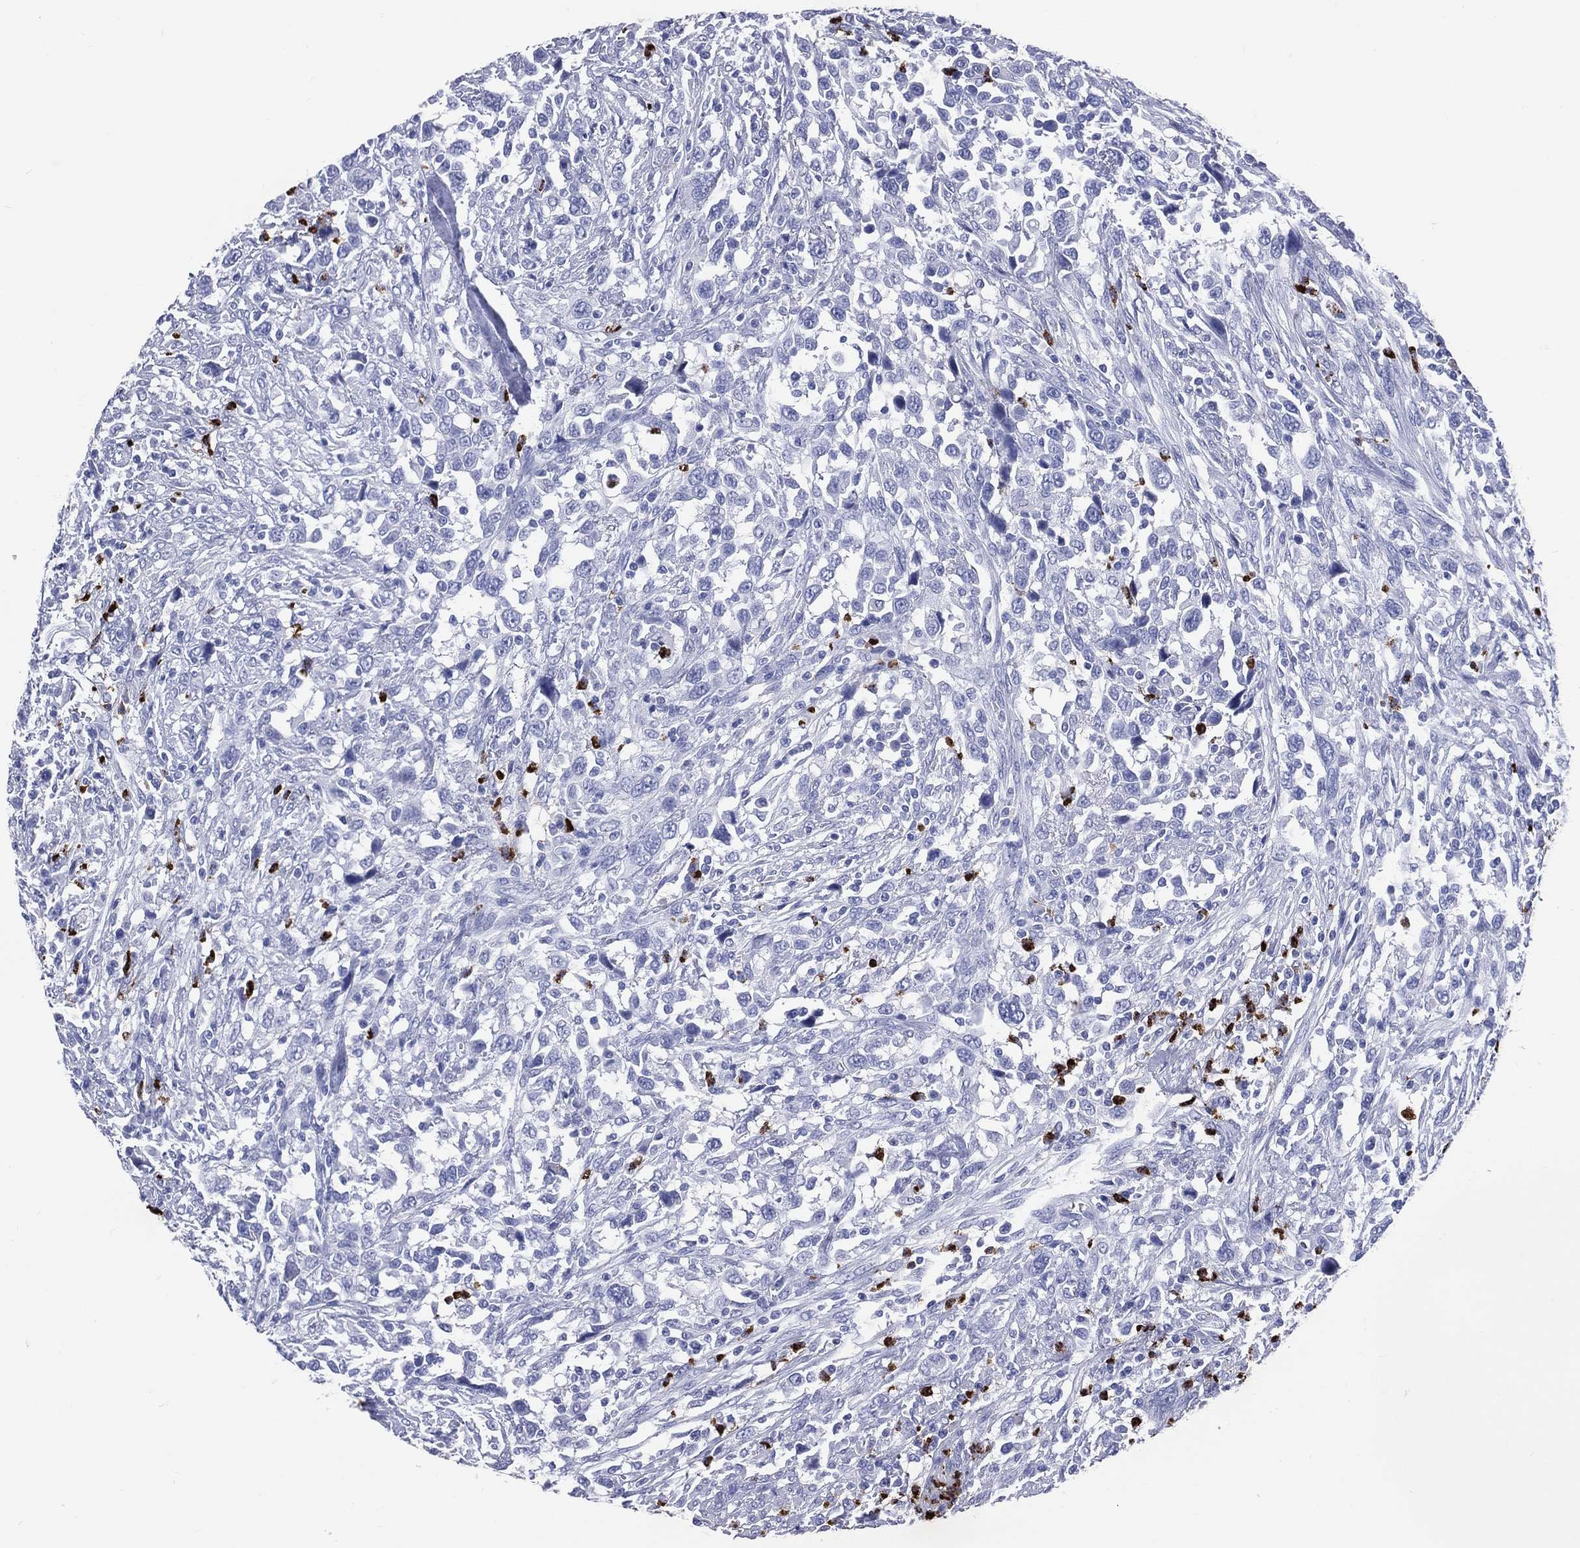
{"staining": {"intensity": "negative", "quantity": "none", "location": "none"}, "tissue": "urothelial cancer", "cell_type": "Tumor cells", "image_type": "cancer", "snomed": [{"axis": "morphology", "description": "Urothelial carcinoma, NOS"}, {"axis": "morphology", "description": "Urothelial carcinoma, High grade"}, {"axis": "topography", "description": "Urinary bladder"}], "caption": "An image of human transitional cell carcinoma is negative for staining in tumor cells.", "gene": "PGLYRP1", "patient": {"sex": "female", "age": 64}}